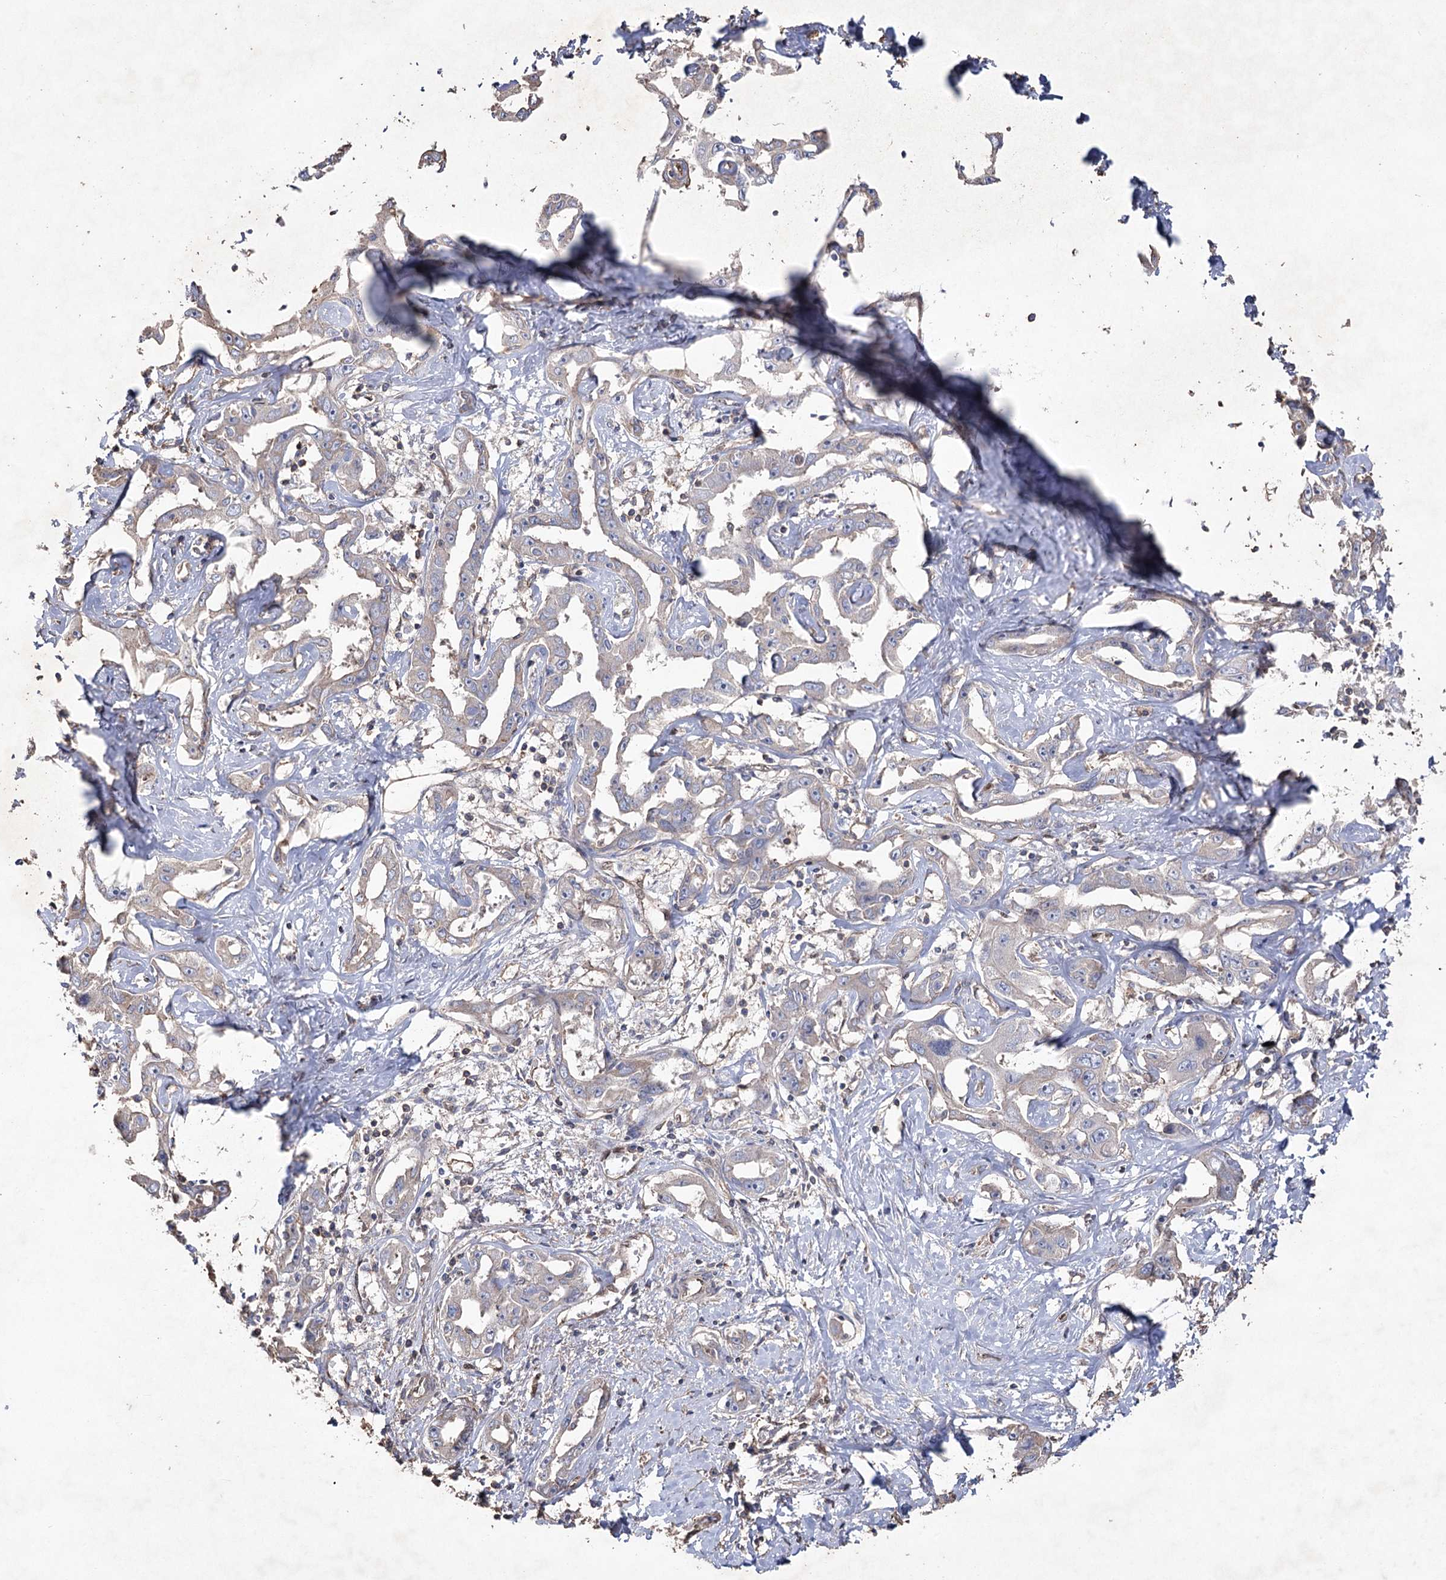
{"staining": {"intensity": "negative", "quantity": "none", "location": "none"}, "tissue": "liver cancer", "cell_type": "Tumor cells", "image_type": "cancer", "snomed": [{"axis": "morphology", "description": "Cholangiocarcinoma"}, {"axis": "topography", "description": "Liver"}], "caption": "Immunohistochemistry (IHC) image of neoplastic tissue: human cholangiocarcinoma (liver) stained with DAB shows no significant protein staining in tumor cells.", "gene": "FAM13B", "patient": {"sex": "male", "age": 59}}